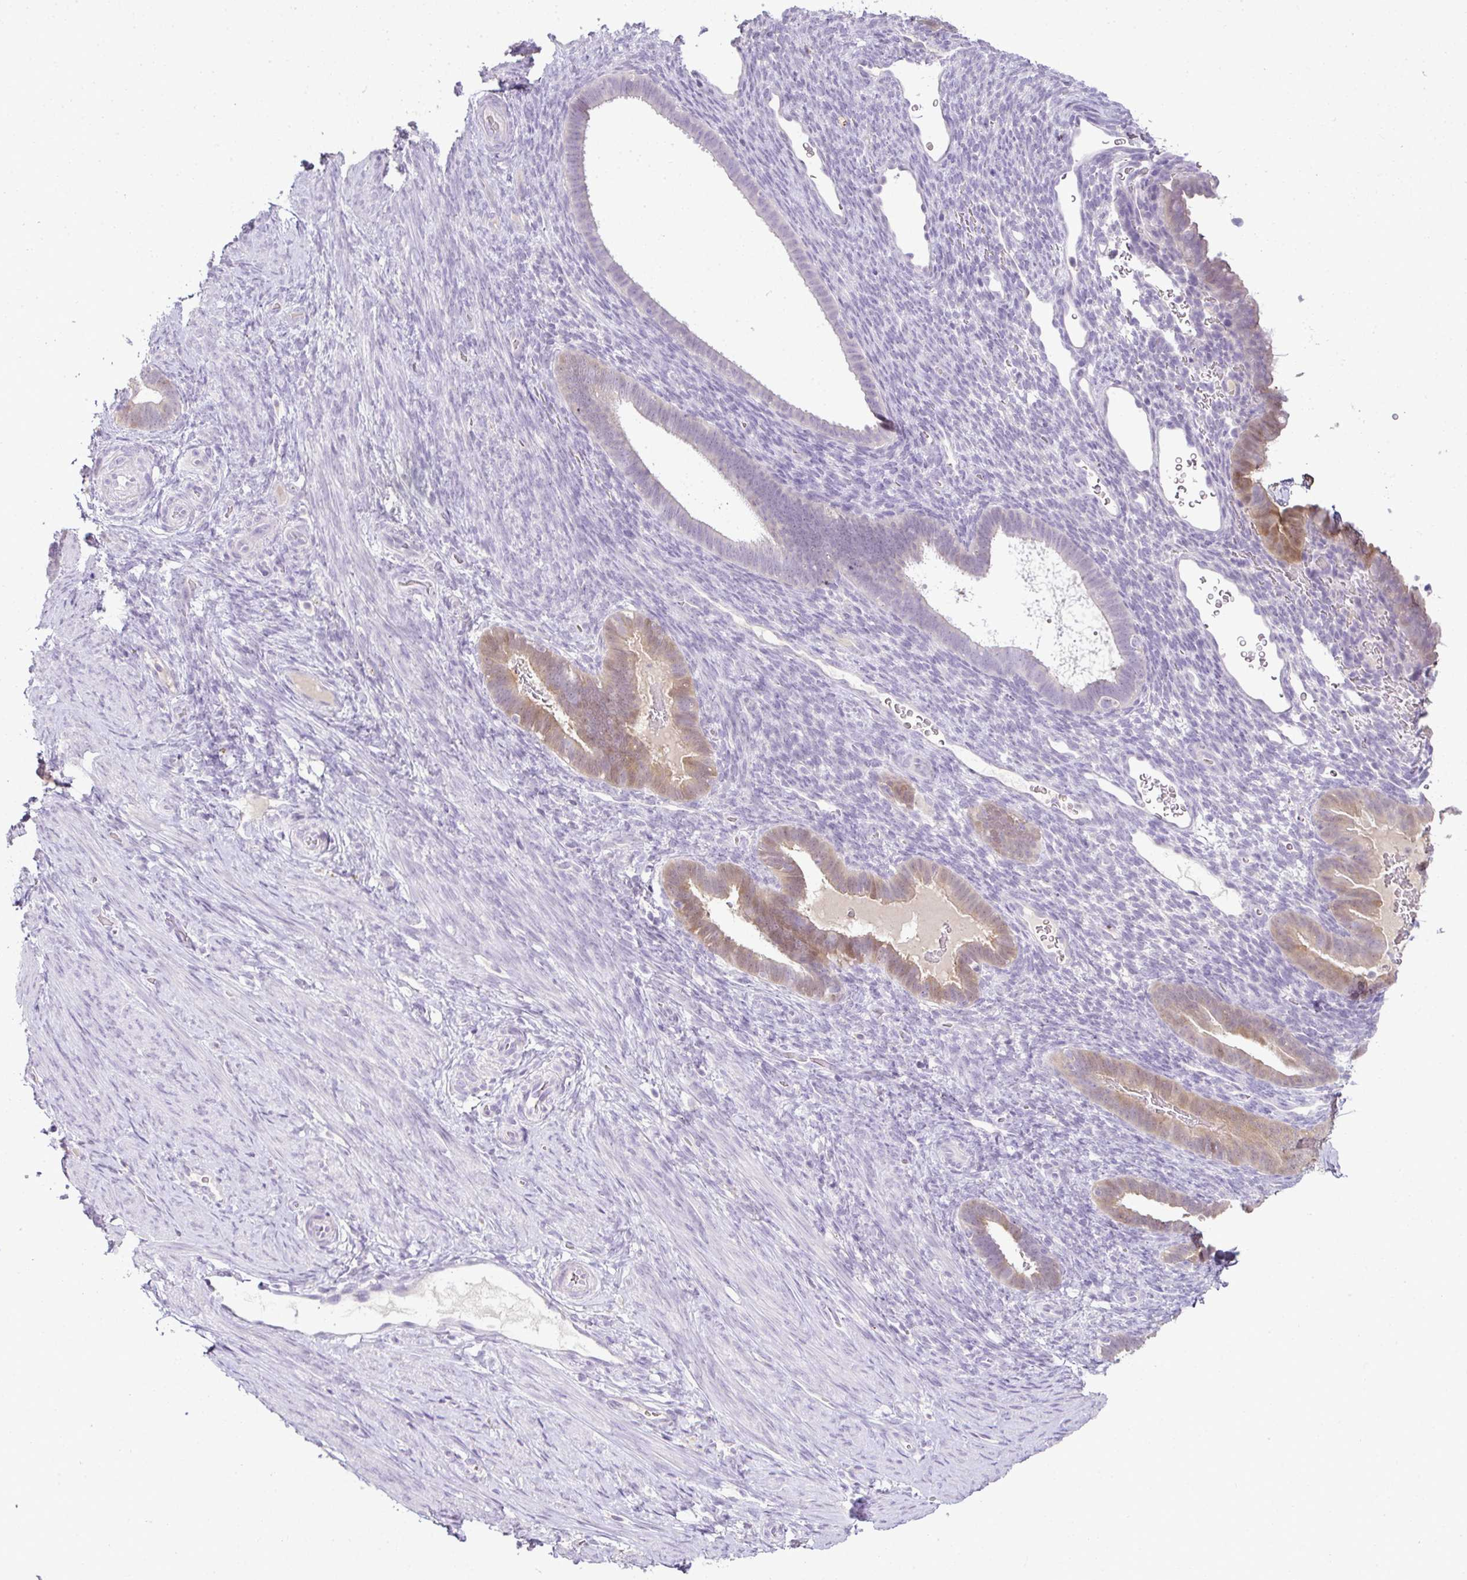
{"staining": {"intensity": "negative", "quantity": "none", "location": "none"}, "tissue": "endometrium", "cell_type": "Cells in endometrial stroma", "image_type": "normal", "snomed": [{"axis": "morphology", "description": "Normal tissue, NOS"}, {"axis": "topography", "description": "Endometrium"}], "caption": "Protein analysis of benign endometrium exhibits no significant positivity in cells in endometrial stroma. (Immunohistochemistry (ihc), brightfield microscopy, high magnification).", "gene": "CMPK1", "patient": {"sex": "female", "age": 34}}